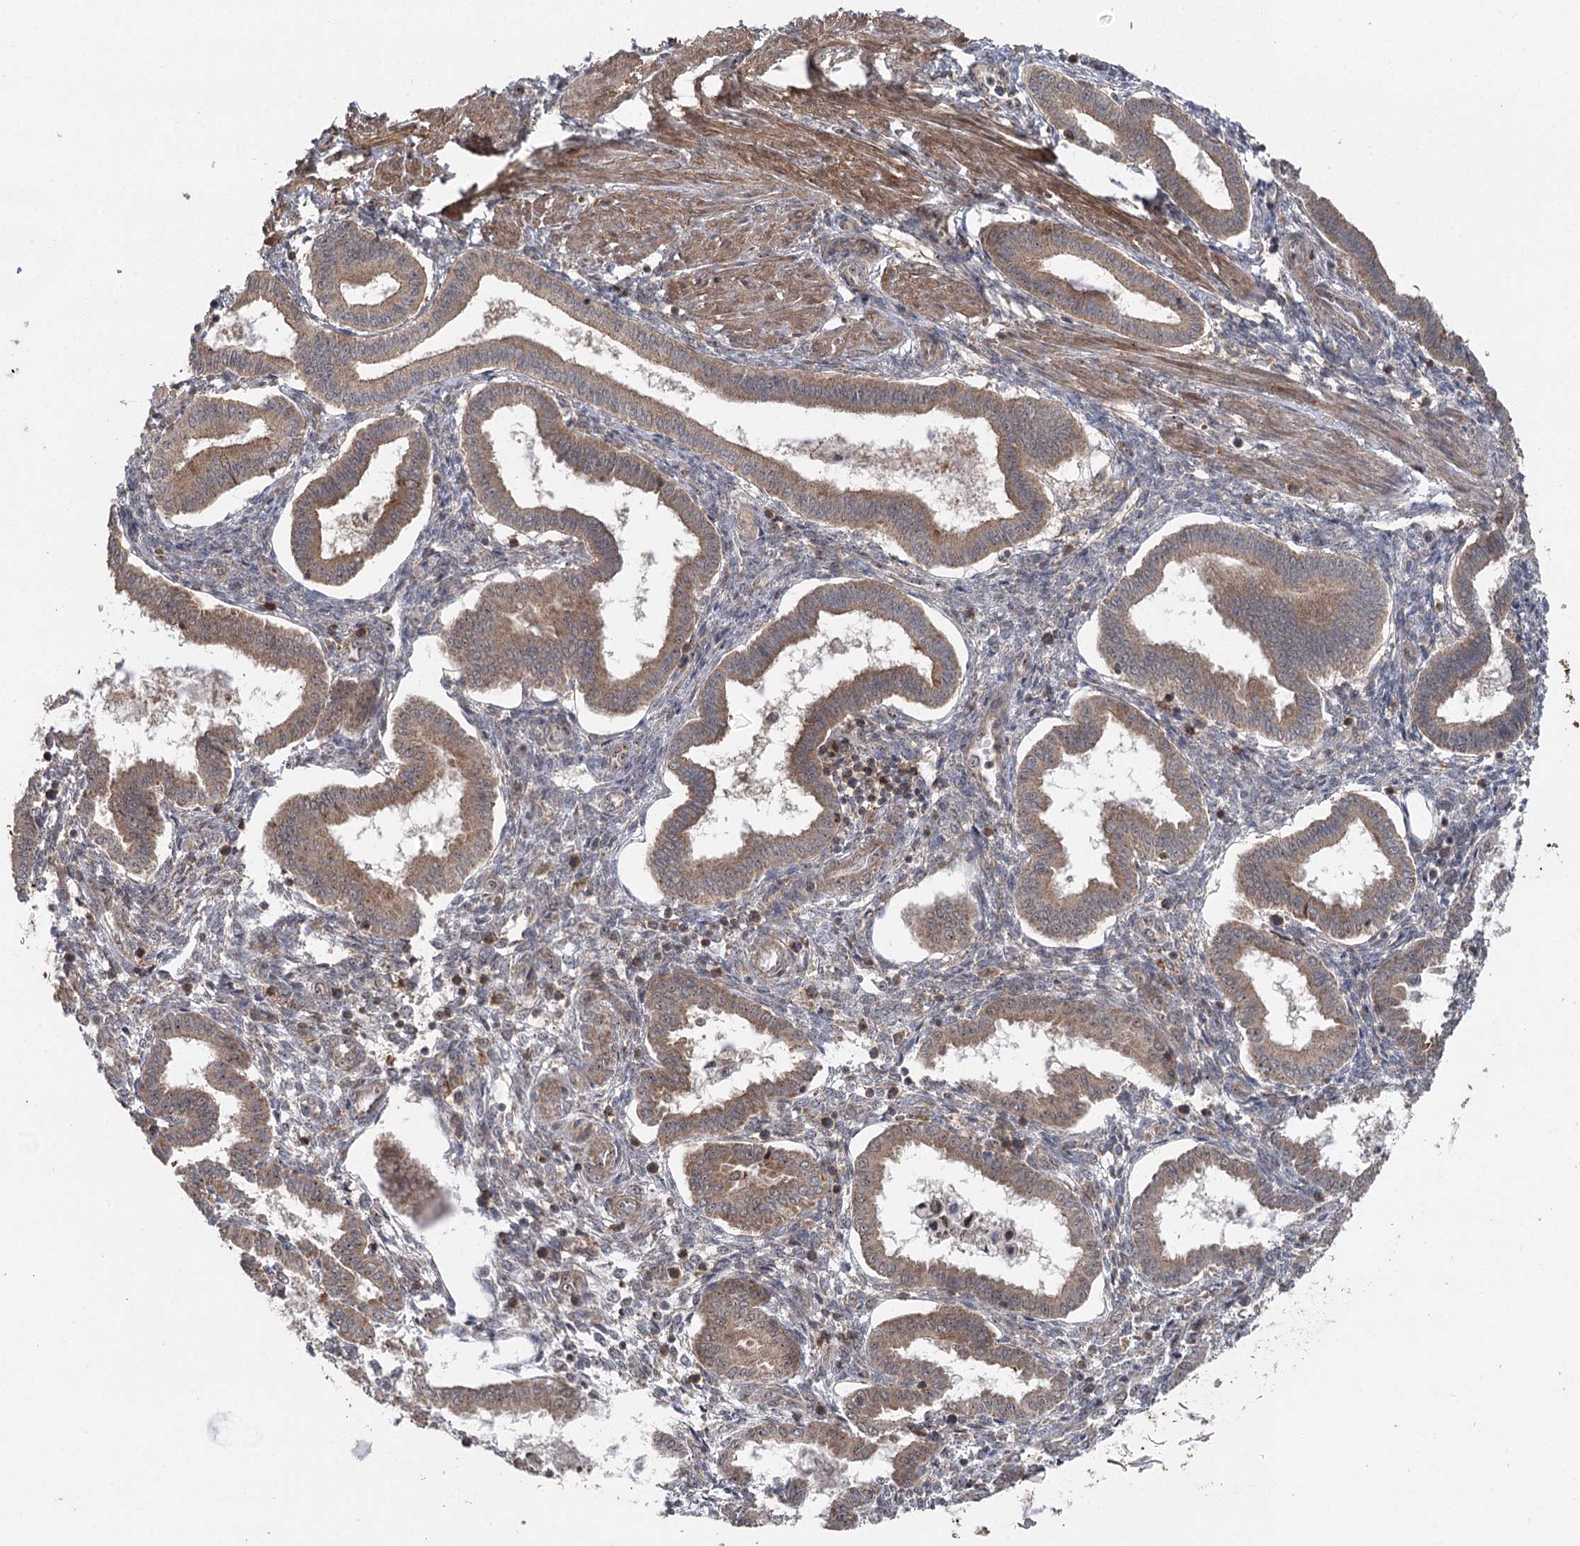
{"staining": {"intensity": "weak", "quantity": "25%-75%", "location": "cytoplasmic/membranous"}, "tissue": "endometrium", "cell_type": "Cells in endometrial stroma", "image_type": "normal", "snomed": [{"axis": "morphology", "description": "Normal tissue, NOS"}, {"axis": "topography", "description": "Endometrium"}], "caption": "Immunohistochemistry of normal endometrium exhibits low levels of weak cytoplasmic/membranous positivity in approximately 25%-75% of cells in endometrial stroma. The staining was performed using DAB to visualize the protein expression in brown, while the nuclei were stained in blue with hematoxylin (Magnification: 20x).", "gene": "C12orf4", "patient": {"sex": "female", "age": 25}}